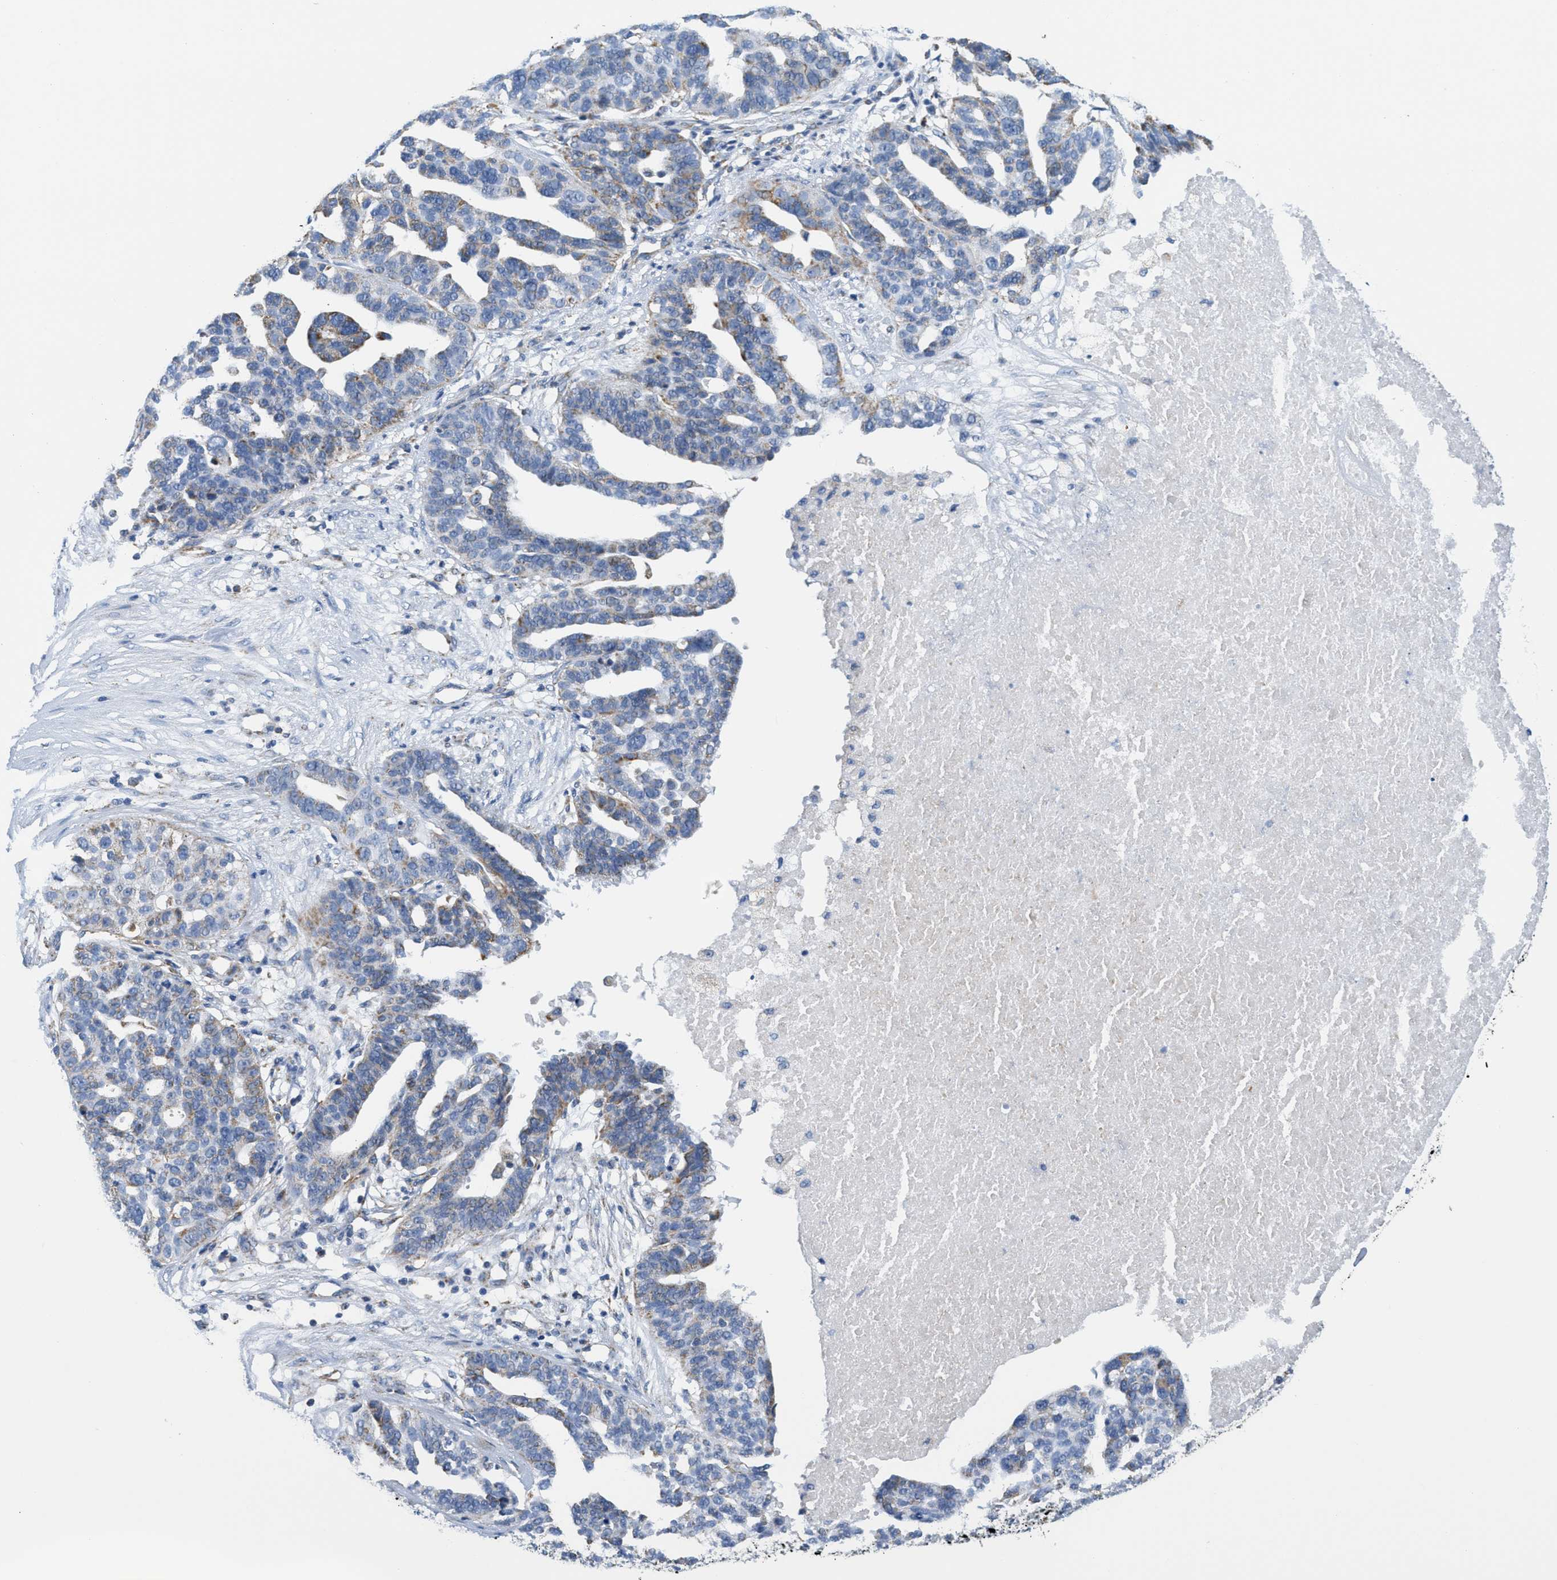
{"staining": {"intensity": "moderate", "quantity": "<25%", "location": "cytoplasmic/membranous"}, "tissue": "ovarian cancer", "cell_type": "Tumor cells", "image_type": "cancer", "snomed": [{"axis": "morphology", "description": "Cystadenocarcinoma, serous, NOS"}, {"axis": "topography", "description": "Ovary"}], "caption": "Tumor cells demonstrate low levels of moderate cytoplasmic/membranous expression in approximately <25% of cells in human ovarian cancer.", "gene": "KCNJ5", "patient": {"sex": "female", "age": 59}}